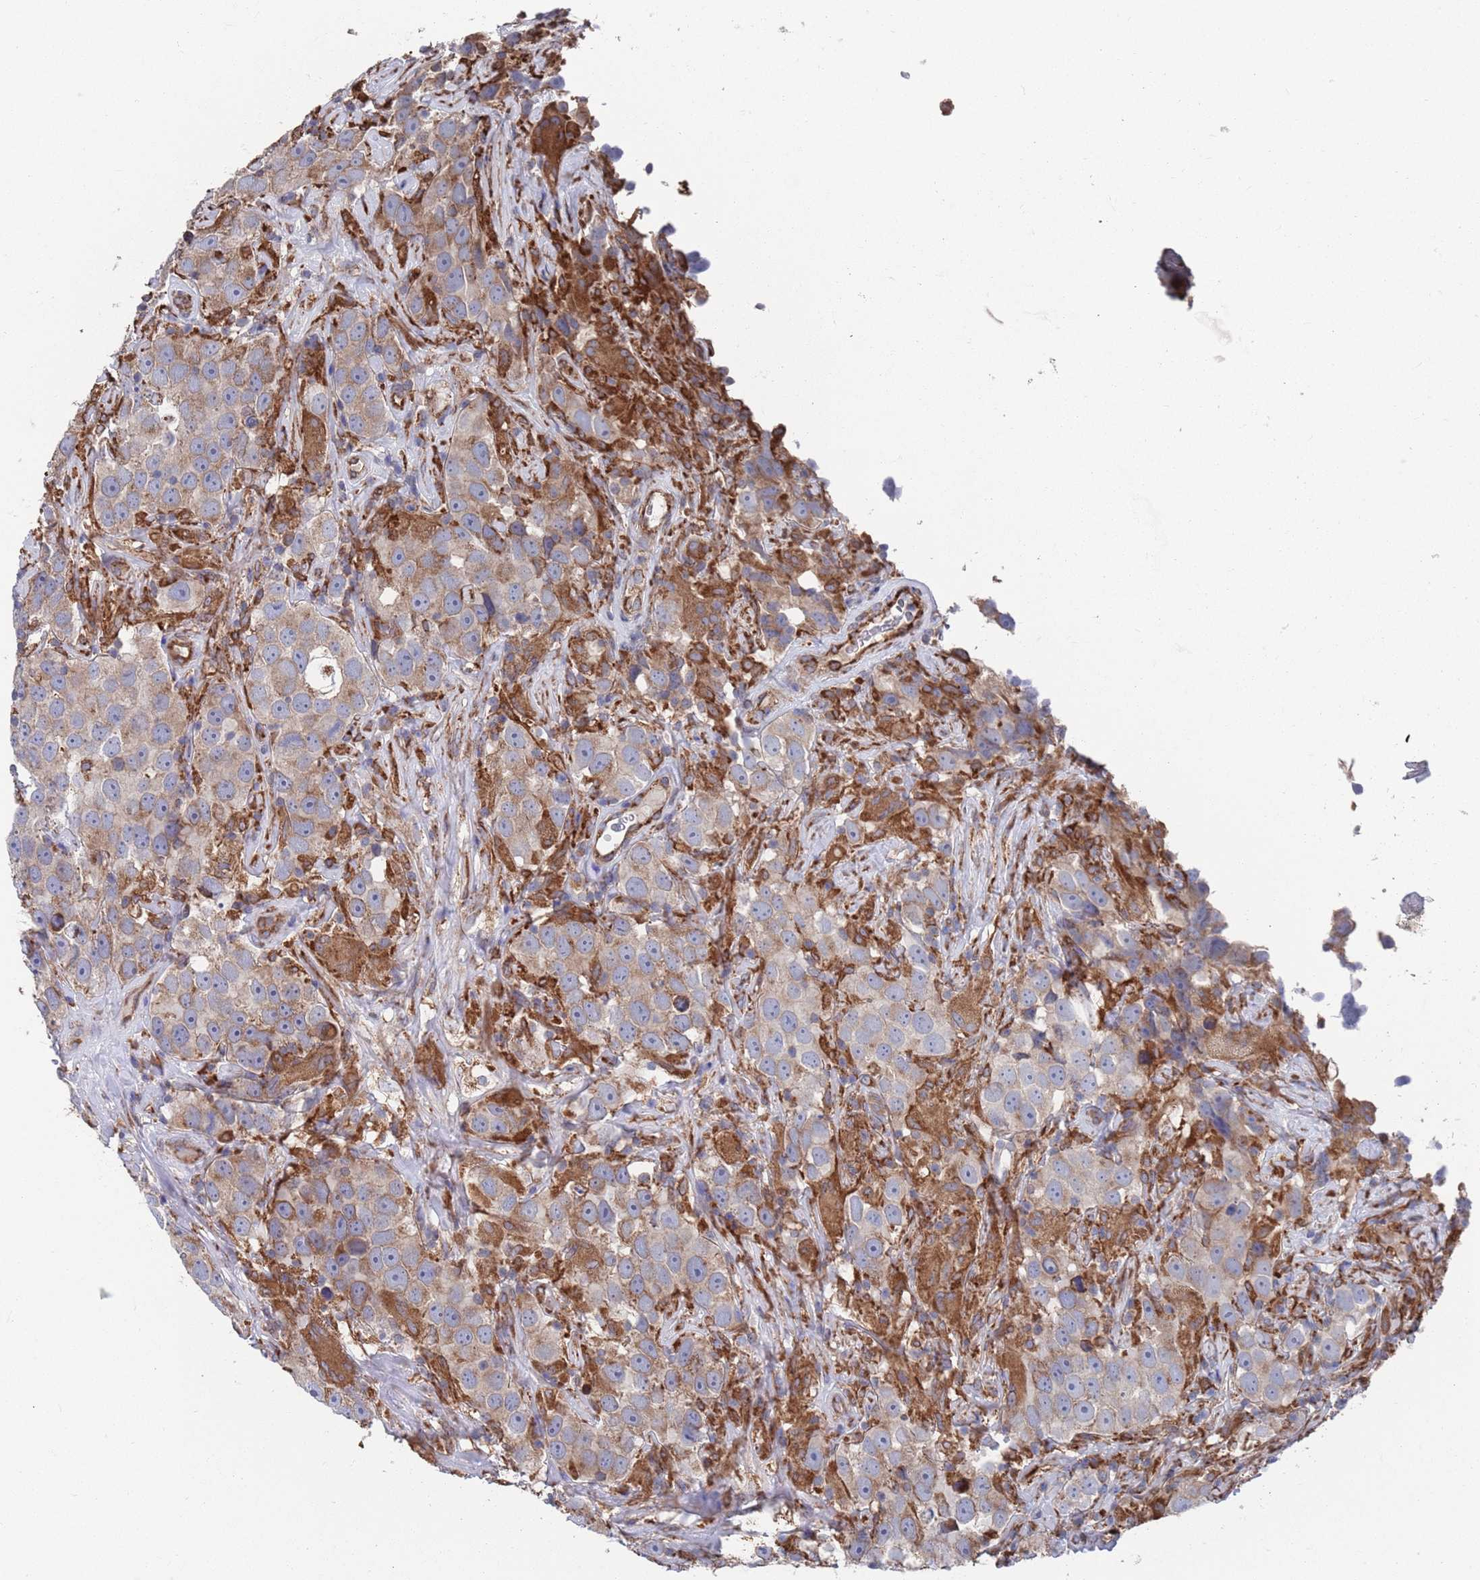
{"staining": {"intensity": "moderate", "quantity": "<25%", "location": "cytoplasmic/membranous"}, "tissue": "testis cancer", "cell_type": "Tumor cells", "image_type": "cancer", "snomed": [{"axis": "morphology", "description": "Seminoma, NOS"}, {"axis": "topography", "description": "Testis"}], "caption": "Seminoma (testis) stained for a protein demonstrates moderate cytoplasmic/membranous positivity in tumor cells. (Brightfield microscopy of DAB IHC at high magnification).", "gene": "GID8", "patient": {"sex": "male", "age": 49}}